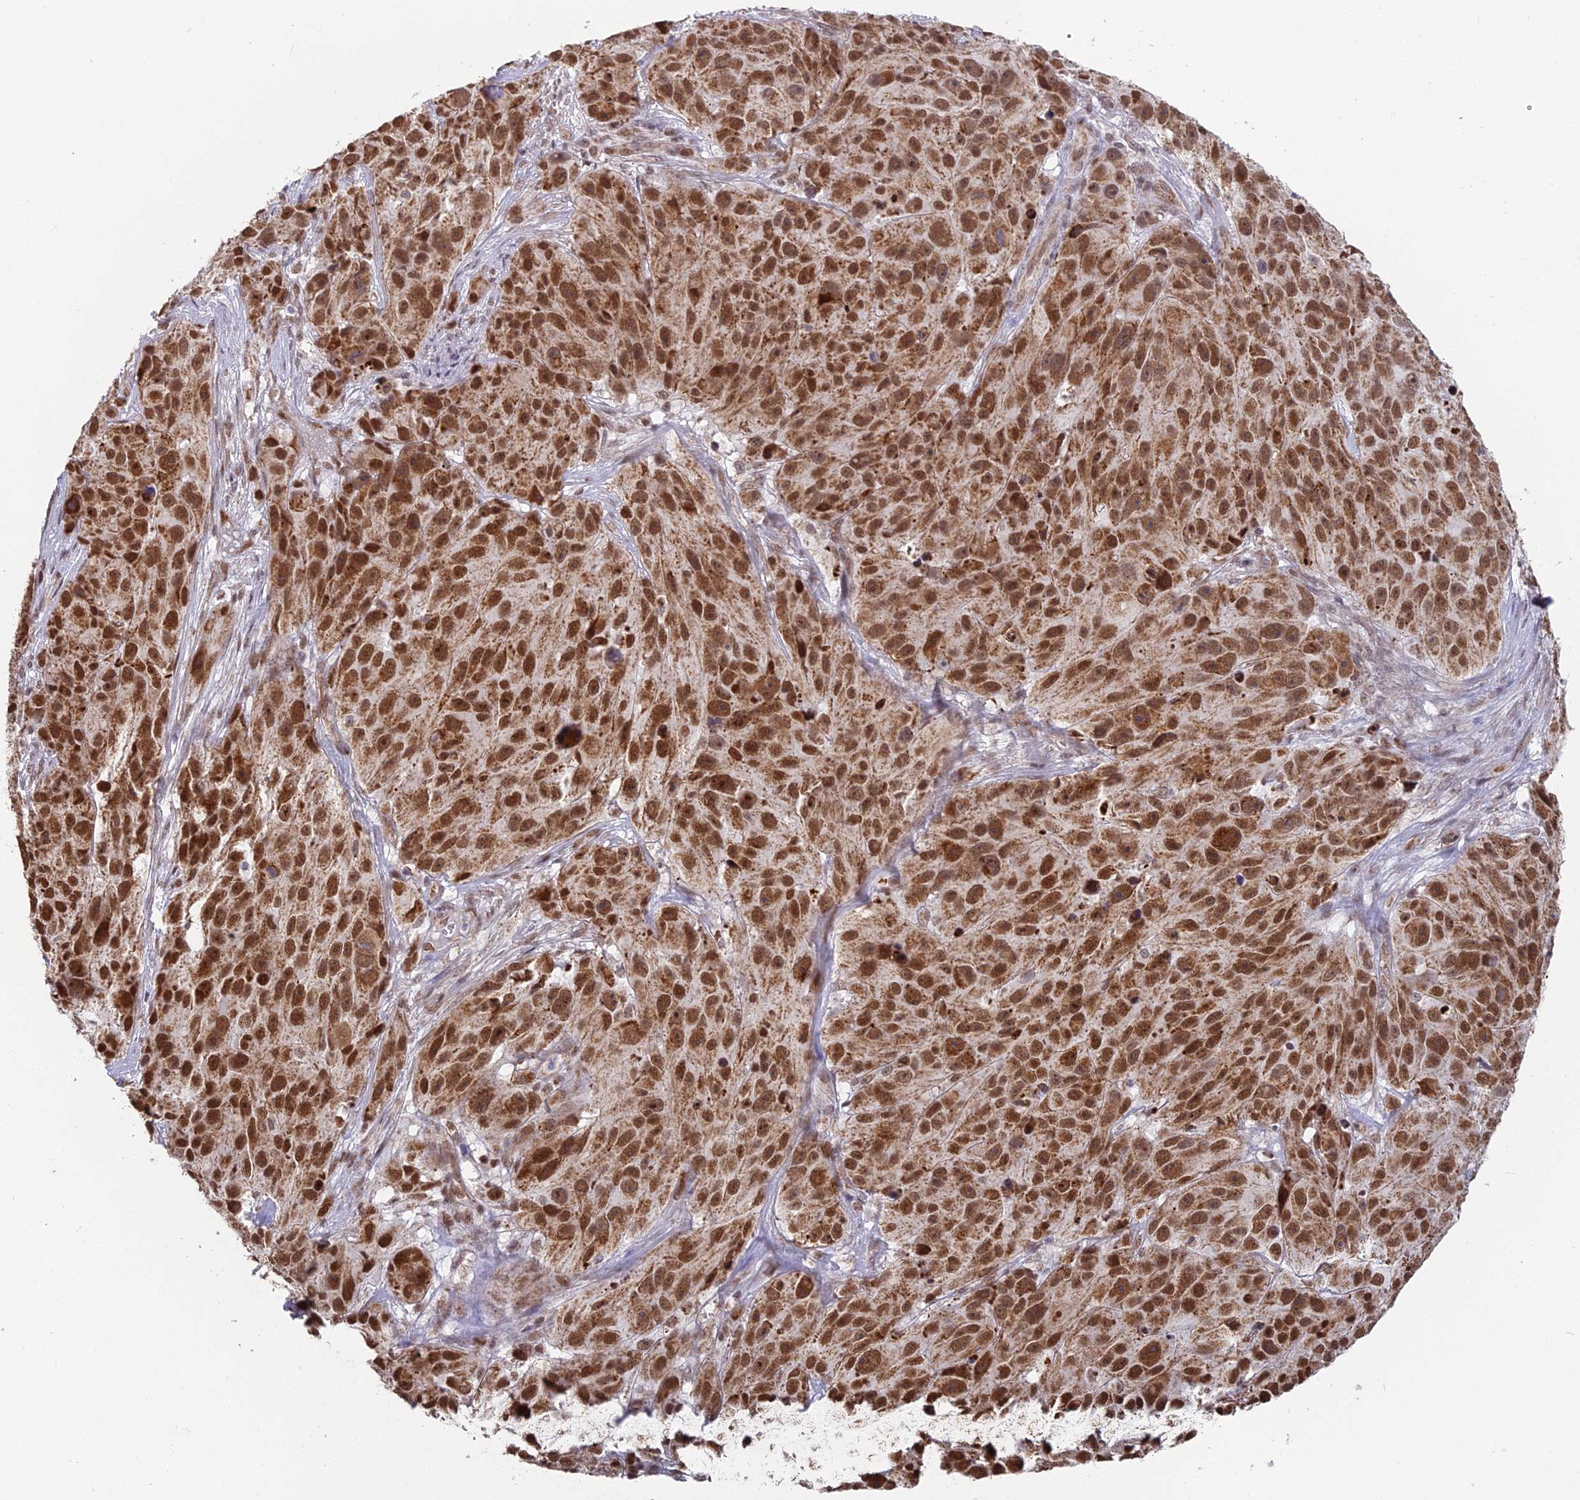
{"staining": {"intensity": "strong", "quantity": ">75%", "location": "nuclear"}, "tissue": "melanoma", "cell_type": "Tumor cells", "image_type": "cancer", "snomed": [{"axis": "morphology", "description": "Malignant melanoma, NOS"}, {"axis": "topography", "description": "Skin"}], "caption": "Human malignant melanoma stained for a protein (brown) exhibits strong nuclear positive staining in about >75% of tumor cells.", "gene": "ARHGAP40", "patient": {"sex": "male", "age": 84}}